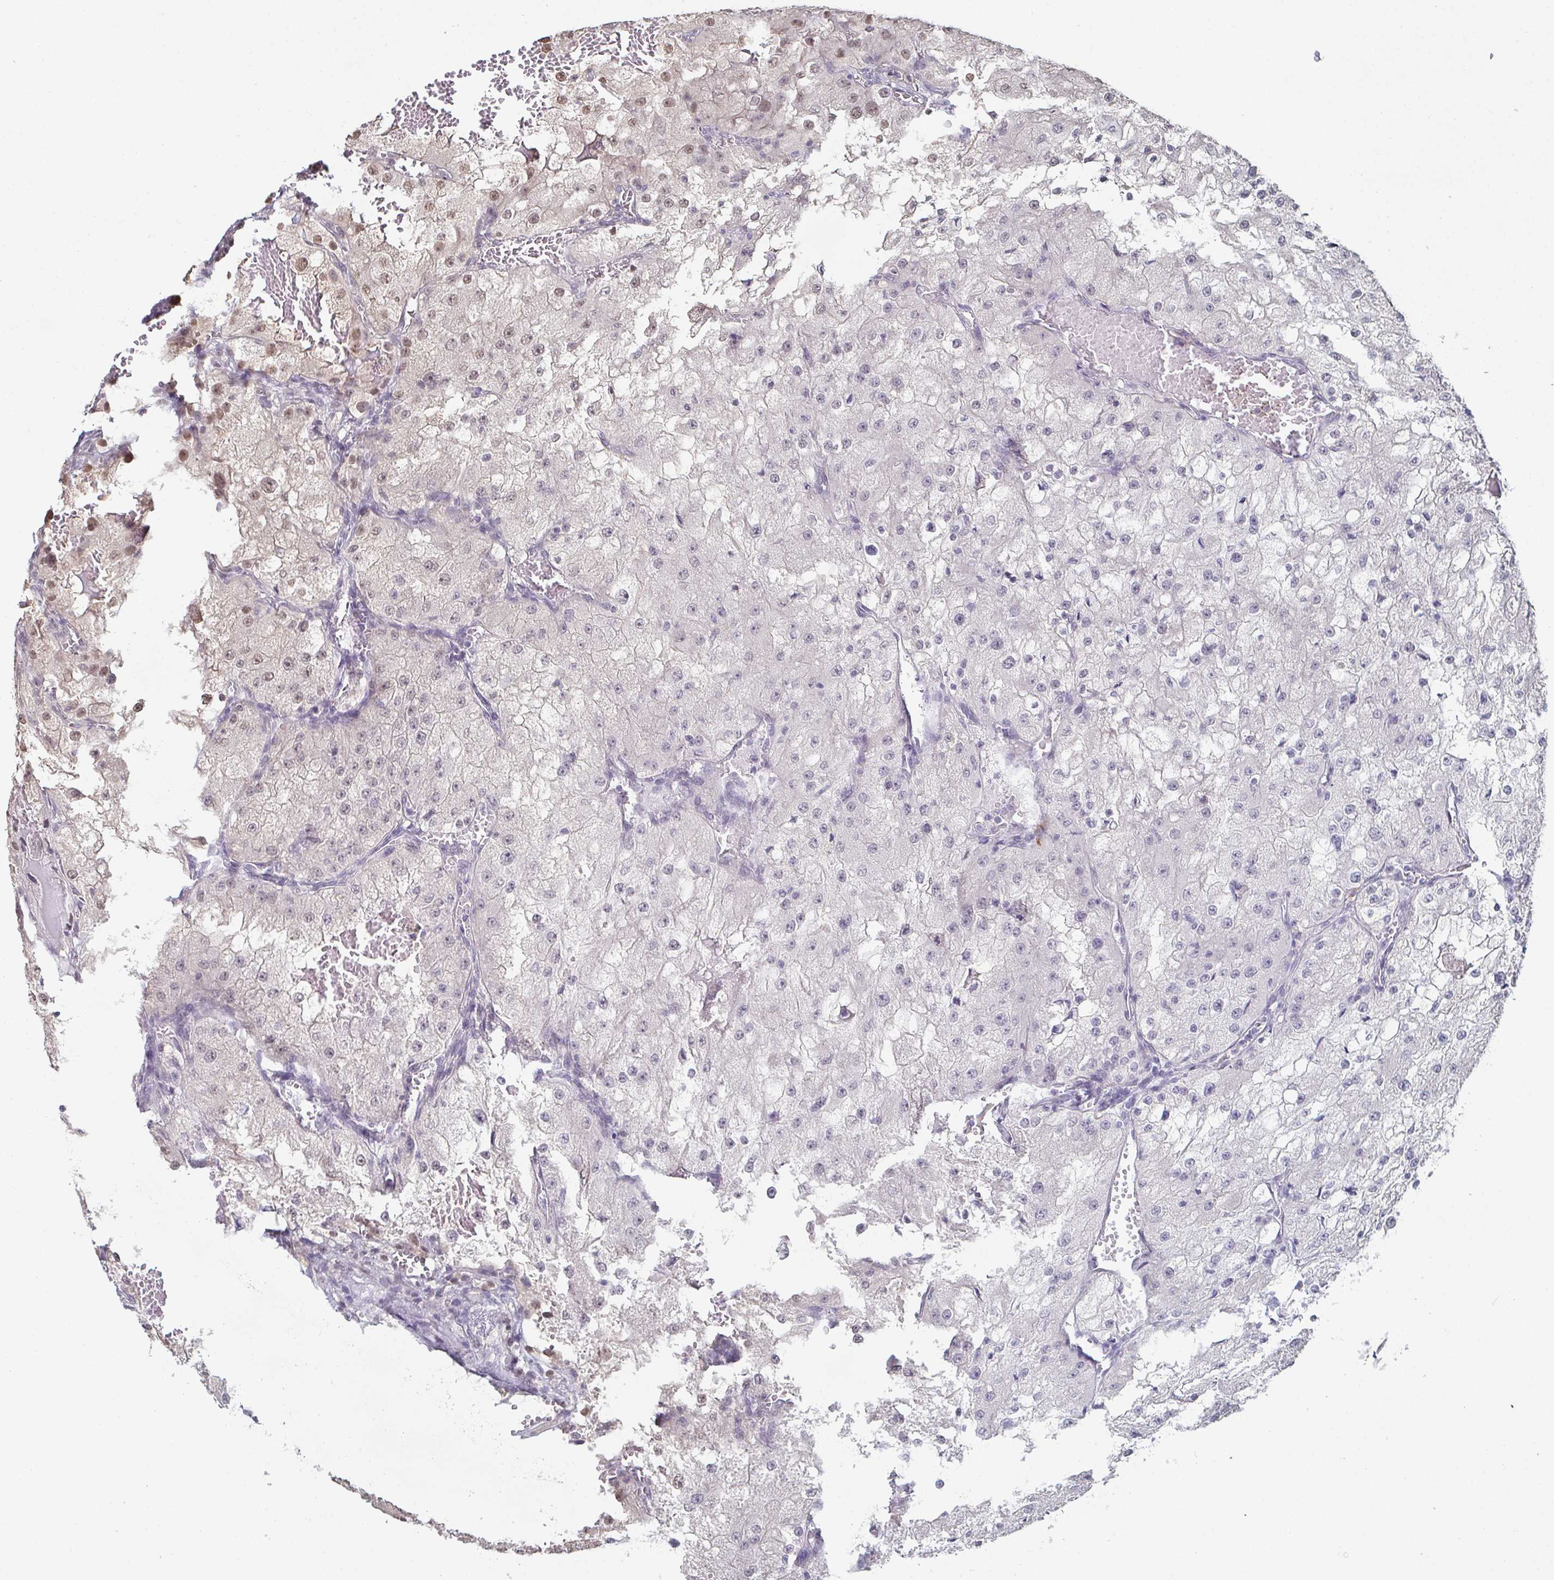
{"staining": {"intensity": "negative", "quantity": "none", "location": "none"}, "tissue": "renal cancer", "cell_type": "Tumor cells", "image_type": "cancer", "snomed": [{"axis": "morphology", "description": "Adenocarcinoma, NOS"}, {"axis": "topography", "description": "Kidney"}], "caption": "Histopathology image shows no protein staining in tumor cells of renal cancer (adenocarcinoma) tissue.", "gene": "ZNF214", "patient": {"sex": "female", "age": 74}}